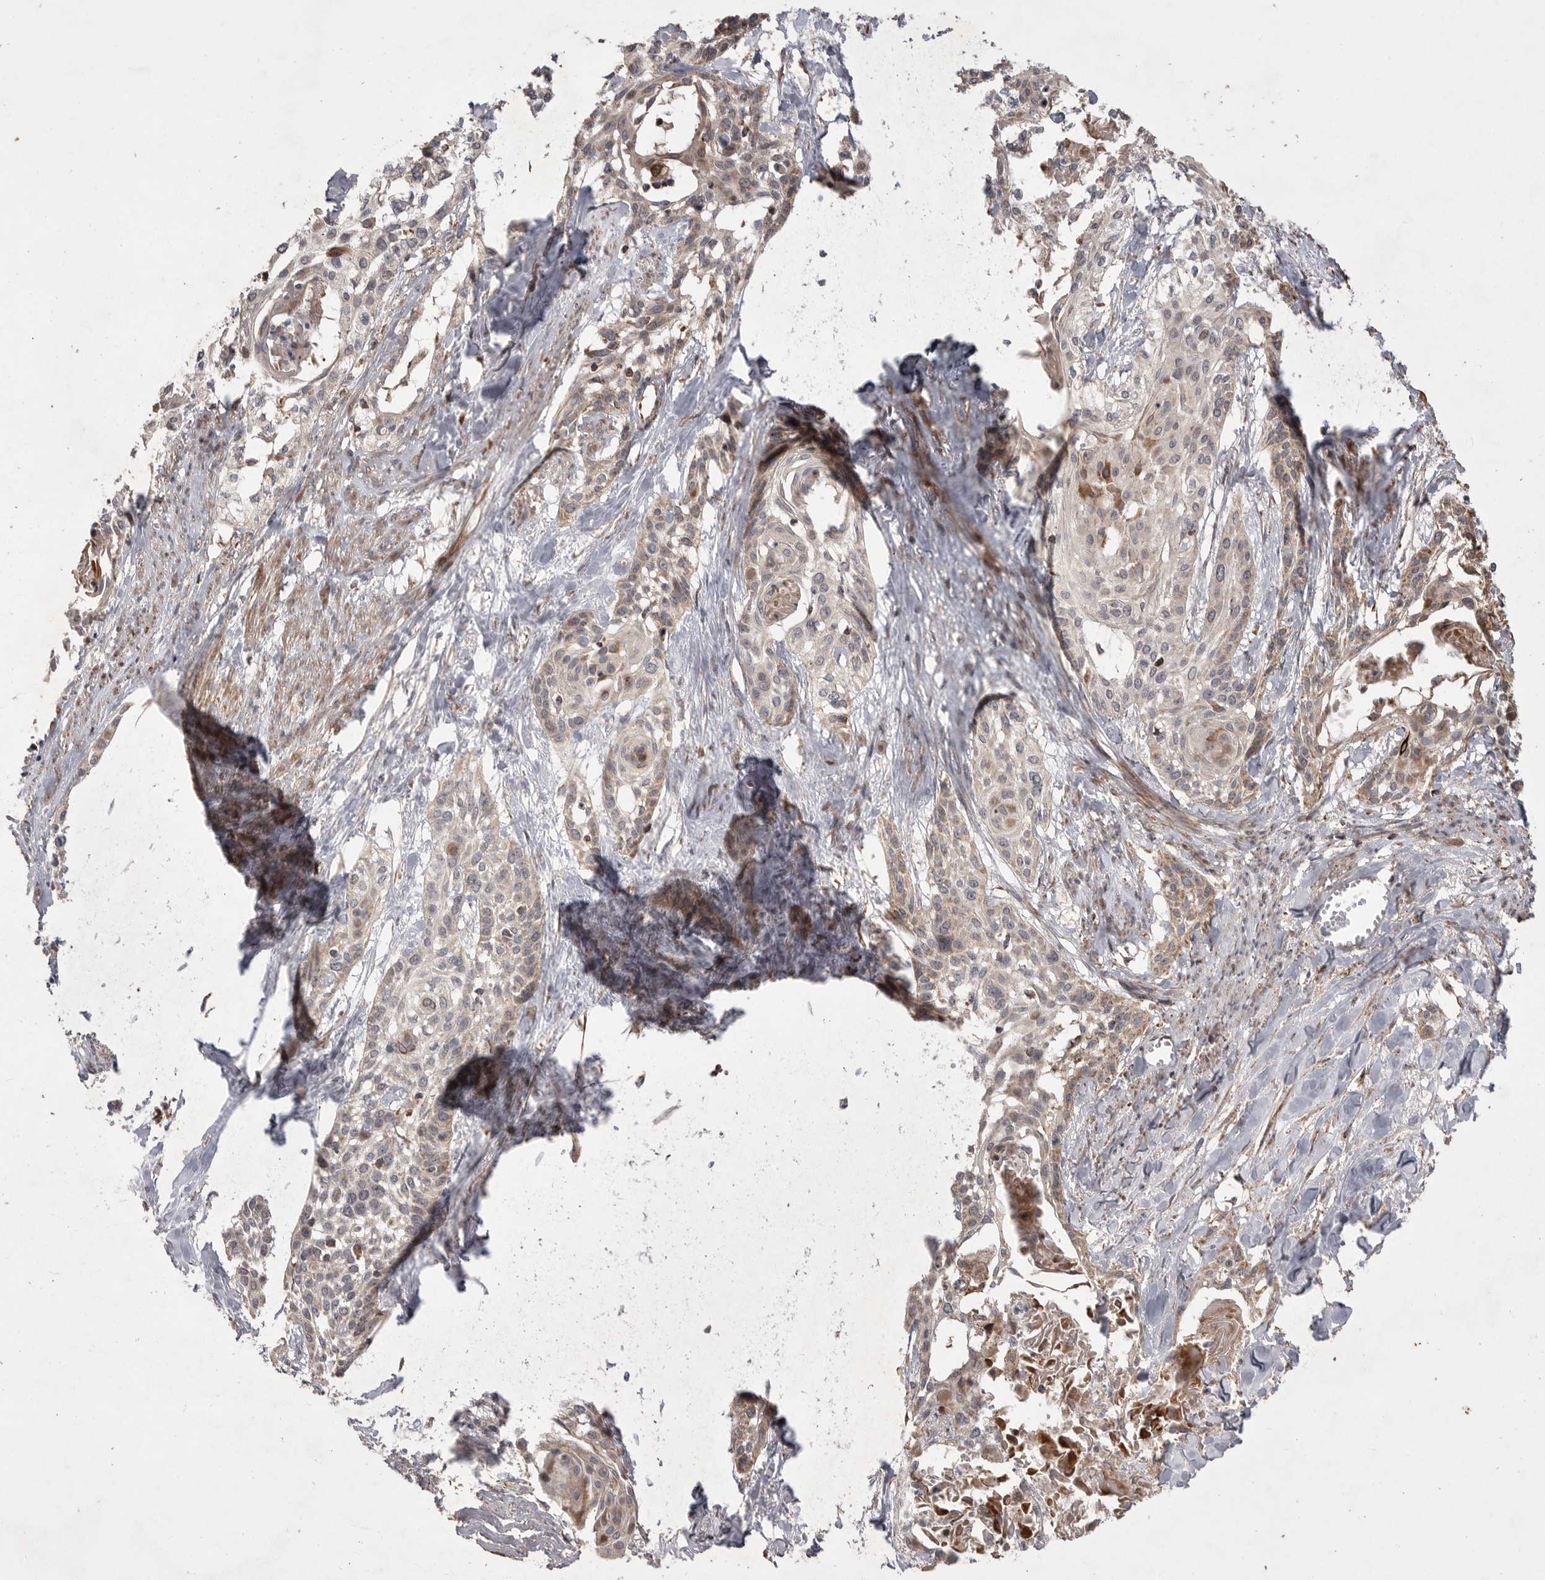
{"staining": {"intensity": "moderate", "quantity": "<25%", "location": "cytoplasmic/membranous"}, "tissue": "cervical cancer", "cell_type": "Tumor cells", "image_type": "cancer", "snomed": [{"axis": "morphology", "description": "Squamous cell carcinoma, NOS"}, {"axis": "topography", "description": "Cervix"}], "caption": "A brown stain highlights moderate cytoplasmic/membranous expression of a protein in cervical cancer (squamous cell carcinoma) tumor cells.", "gene": "KYAT3", "patient": {"sex": "female", "age": 57}}